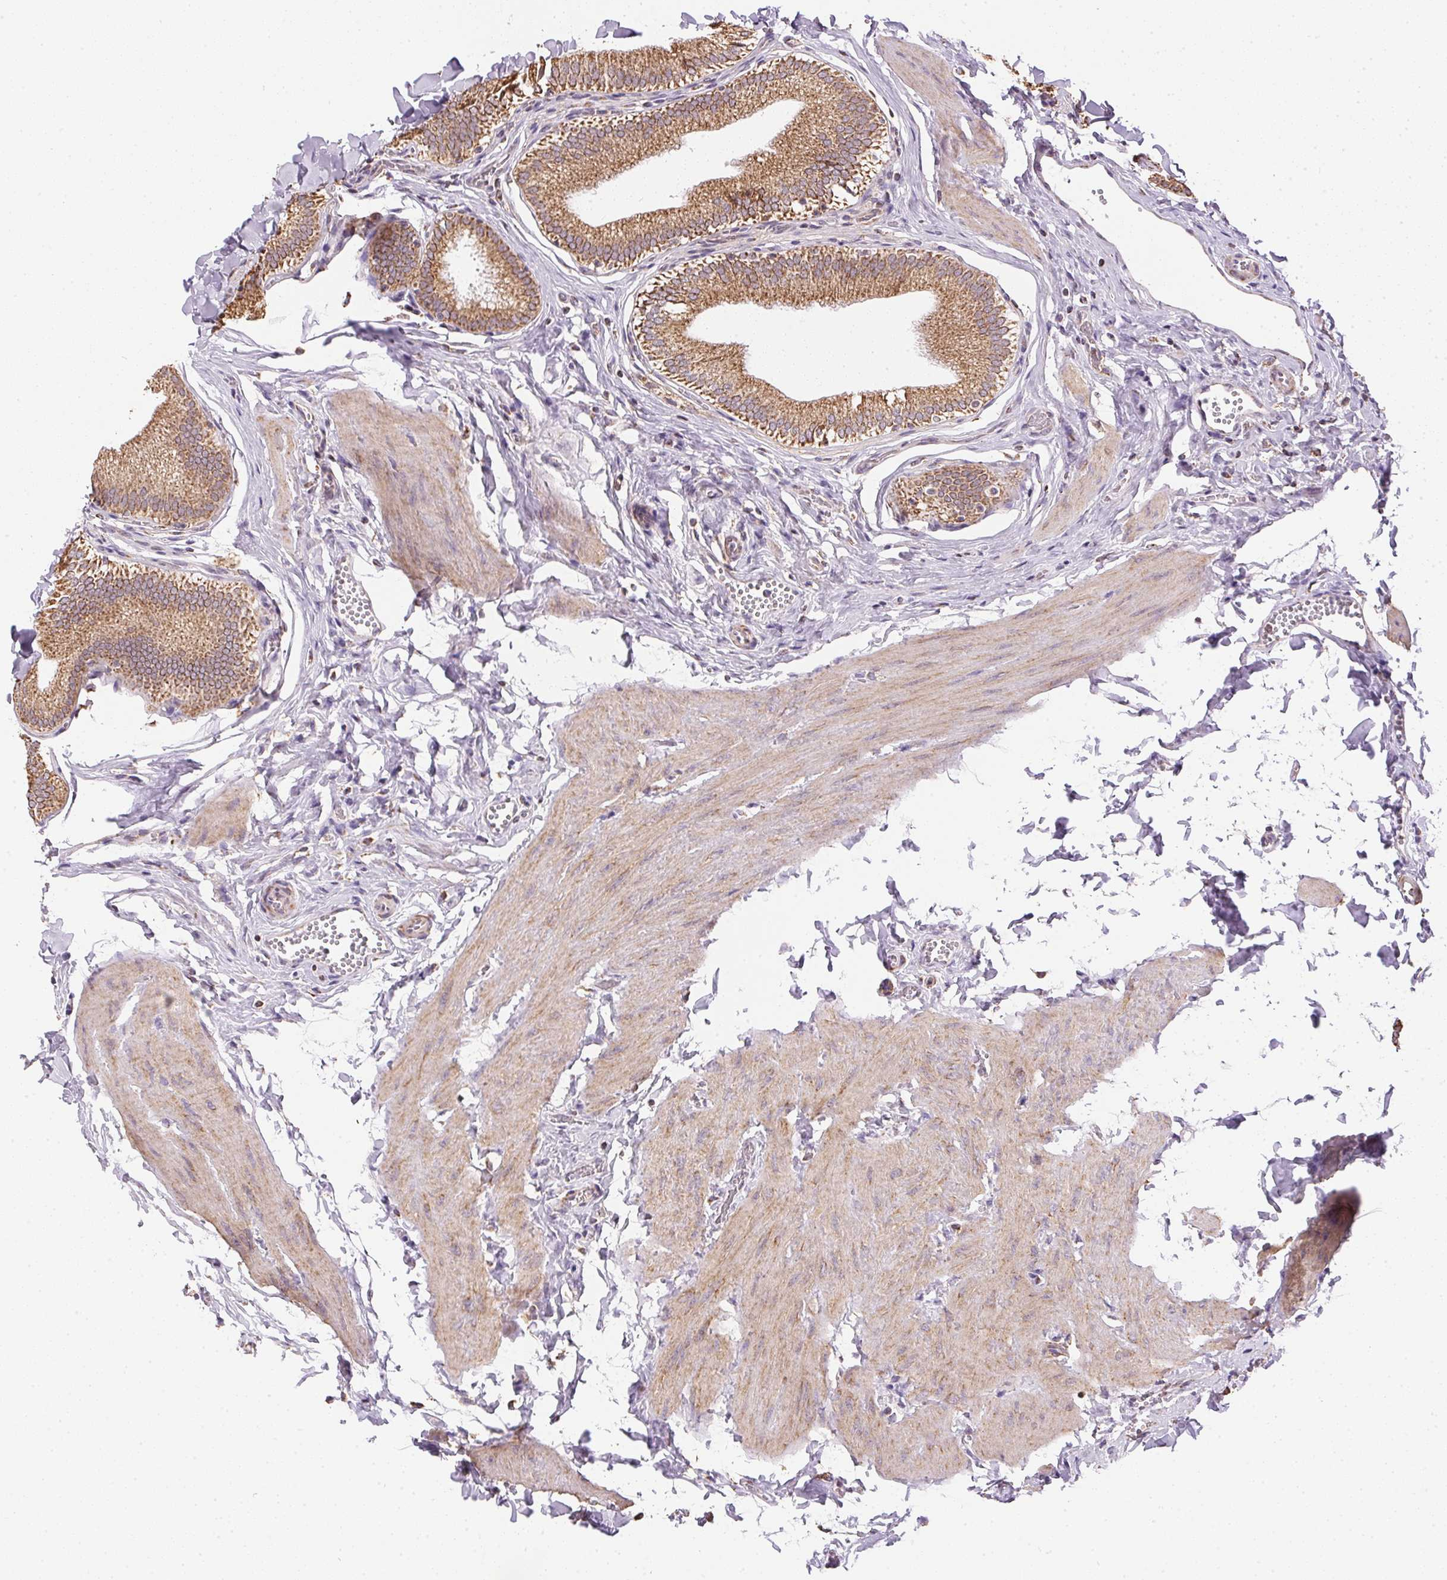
{"staining": {"intensity": "strong", "quantity": ">75%", "location": "cytoplasmic/membranous"}, "tissue": "gallbladder", "cell_type": "Glandular cells", "image_type": "normal", "snomed": [{"axis": "morphology", "description": "Normal tissue, NOS"}, {"axis": "topography", "description": "Gallbladder"}, {"axis": "topography", "description": "Peripheral nerve tissue"}], "caption": "Immunohistochemistry photomicrograph of benign gallbladder: gallbladder stained using IHC demonstrates high levels of strong protein expression localized specifically in the cytoplasmic/membranous of glandular cells, appearing as a cytoplasmic/membranous brown color.", "gene": "MAPK11", "patient": {"sex": "male", "age": 17}}